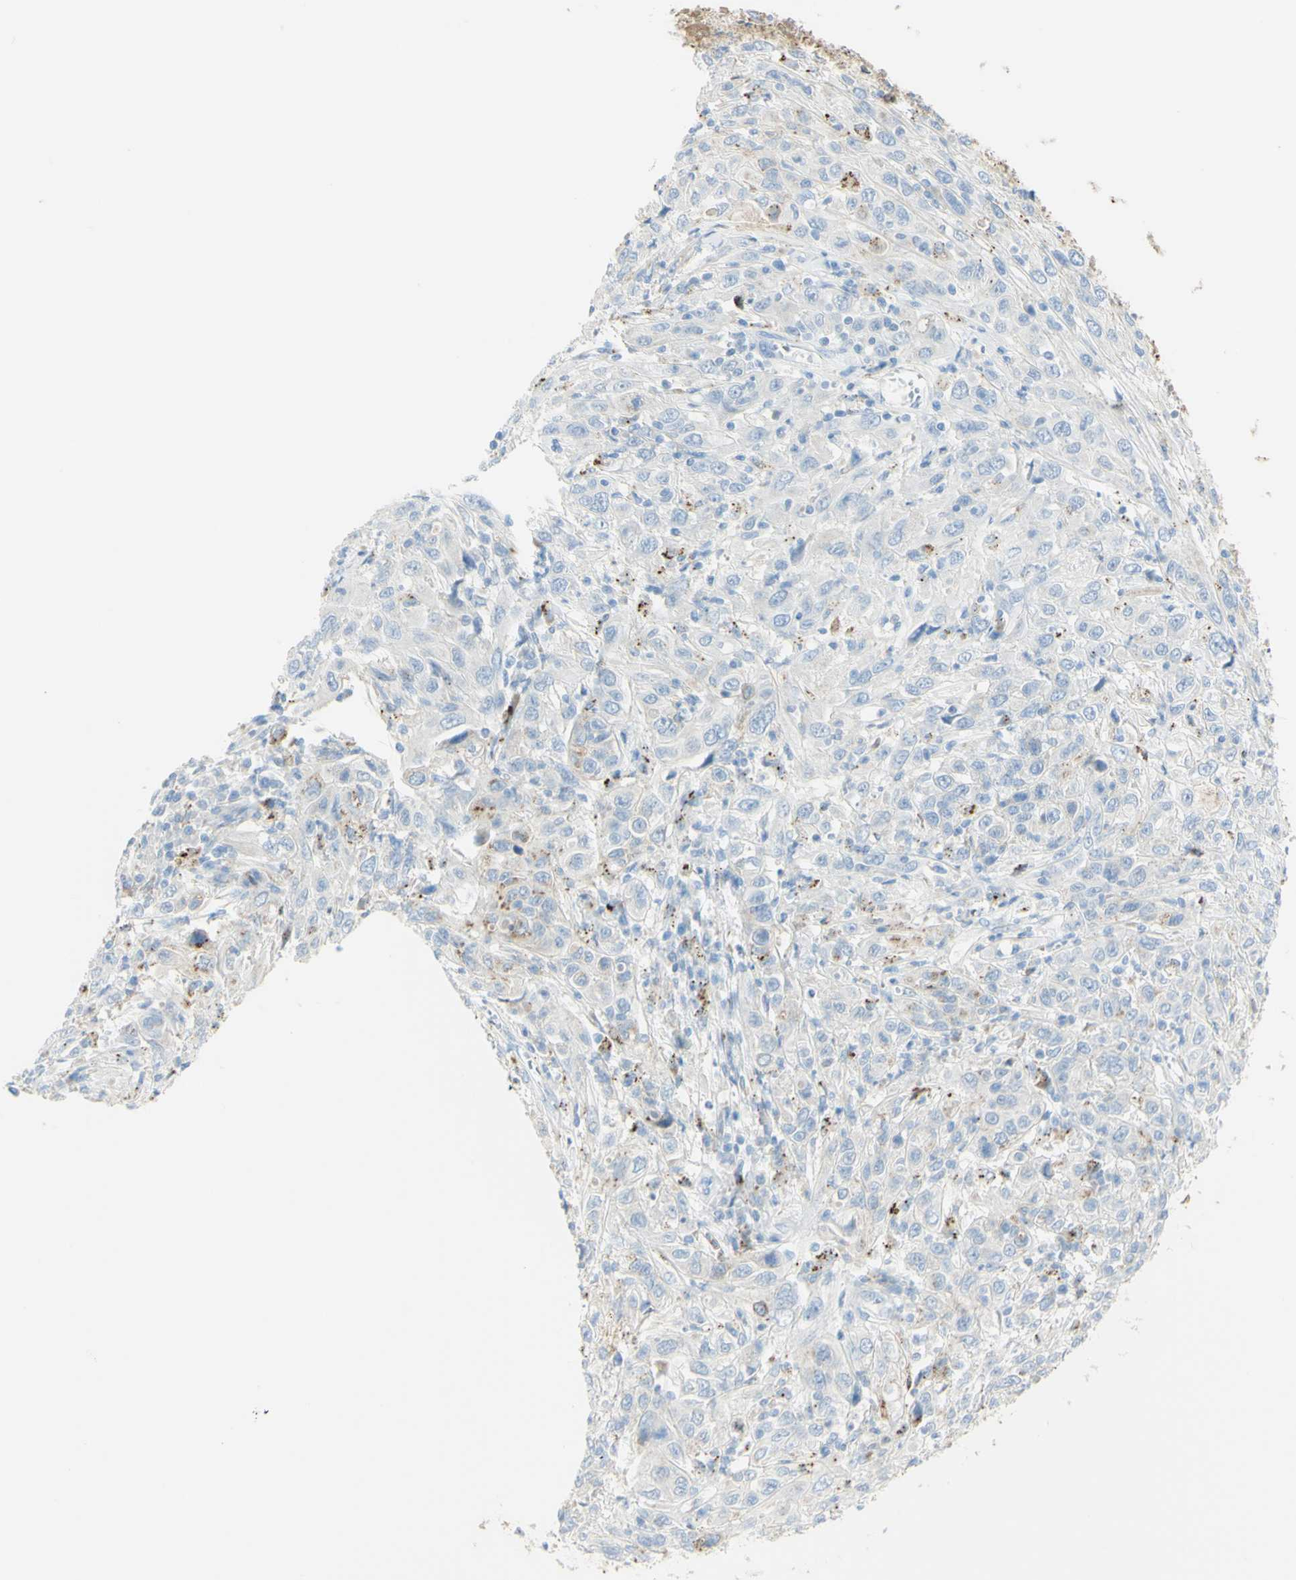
{"staining": {"intensity": "negative", "quantity": "none", "location": "none"}, "tissue": "cervical cancer", "cell_type": "Tumor cells", "image_type": "cancer", "snomed": [{"axis": "morphology", "description": "Squamous cell carcinoma, NOS"}, {"axis": "topography", "description": "Cervix"}], "caption": "The micrograph exhibits no significant staining in tumor cells of squamous cell carcinoma (cervical).", "gene": "TSPAN1", "patient": {"sex": "female", "age": 46}}